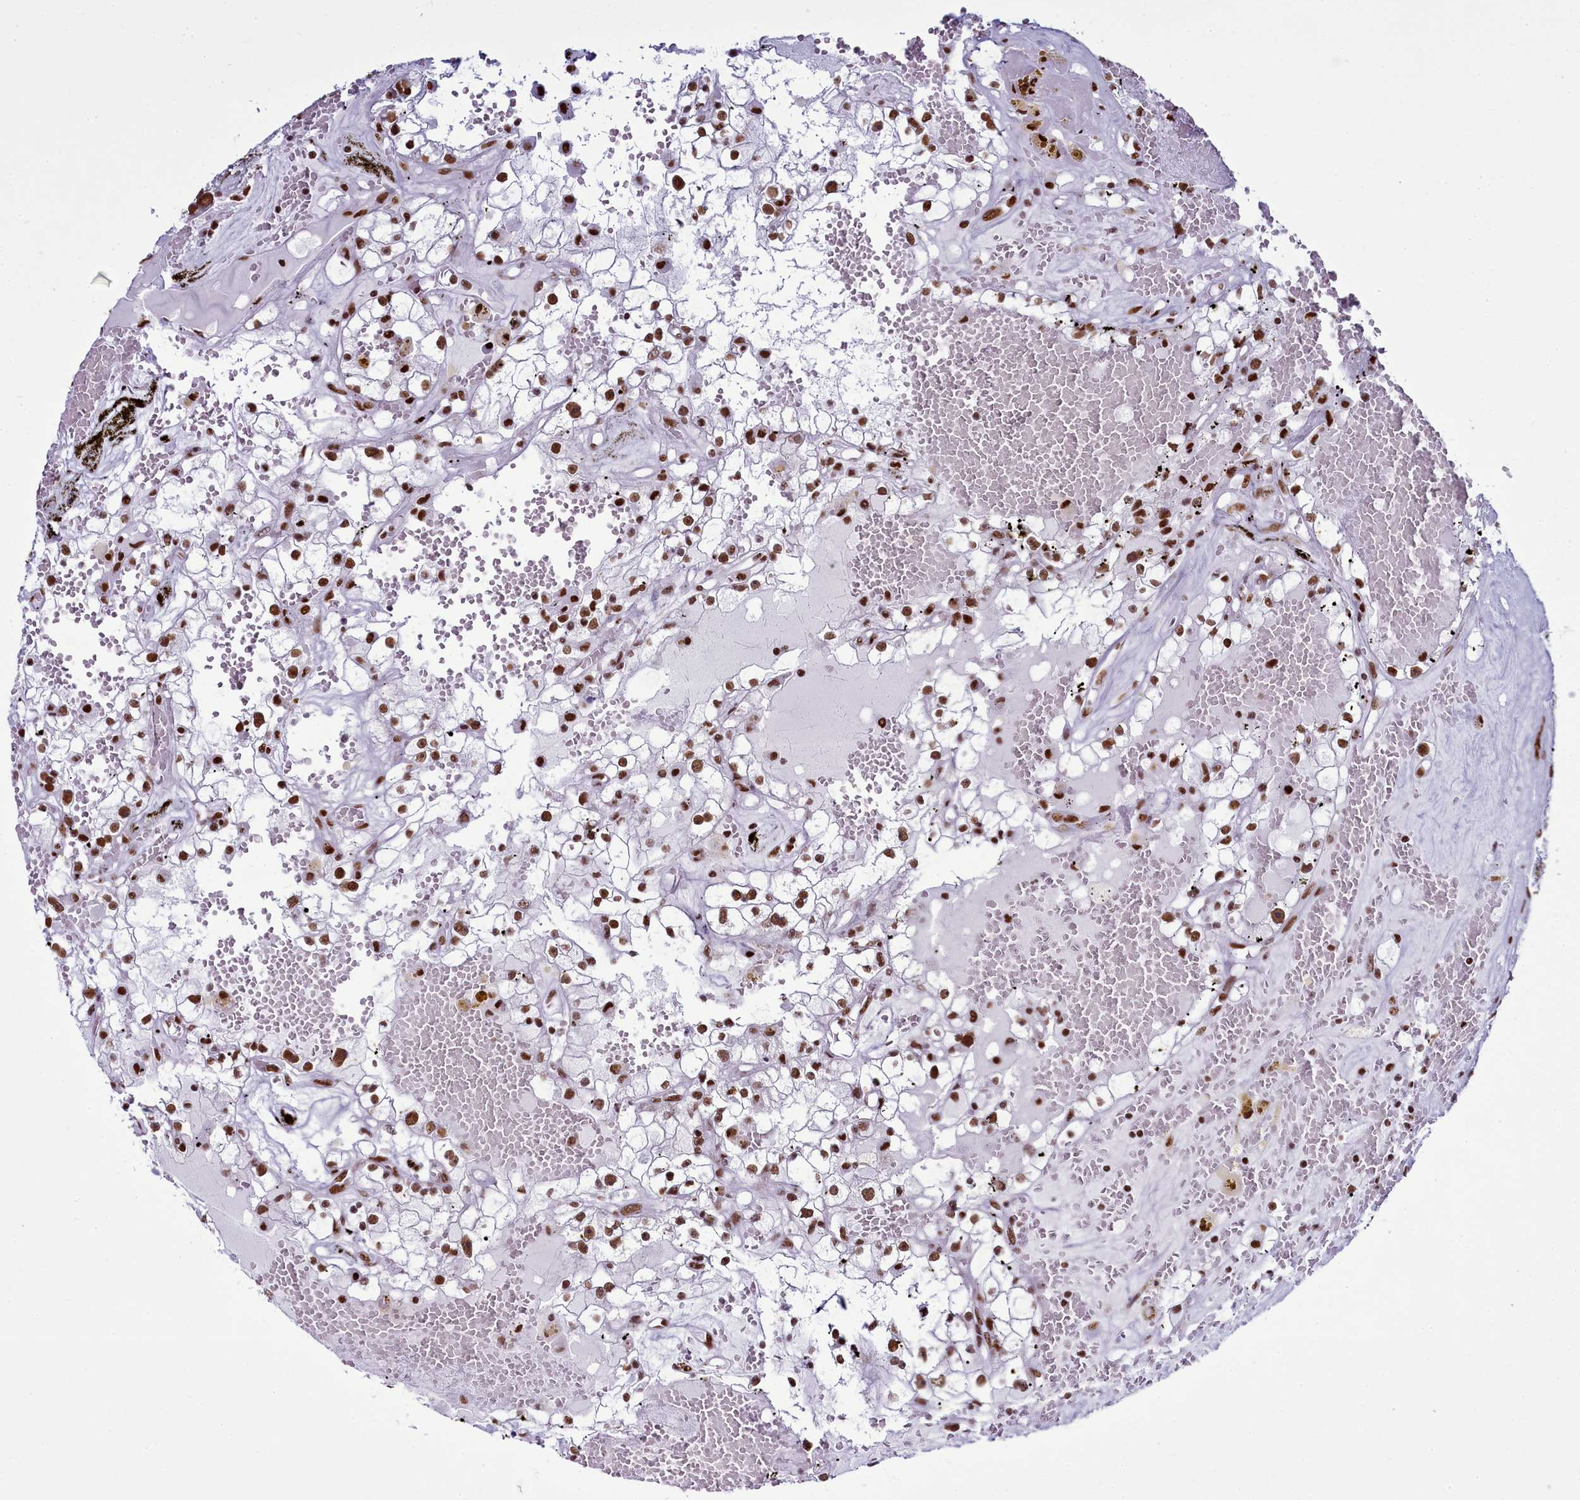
{"staining": {"intensity": "moderate", "quantity": ">75%", "location": "nuclear"}, "tissue": "renal cancer", "cell_type": "Tumor cells", "image_type": "cancer", "snomed": [{"axis": "morphology", "description": "Adenocarcinoma, NOS"}, {"axis": "topography", "description": "Kidney"}], "caption": "A brown stain shows moderate nuclear expression of a protein in human renal cancer (adenocarcinoma) tumor cells.", "gene": "RALY", "patient": {"sex": "male", "age": 56}}